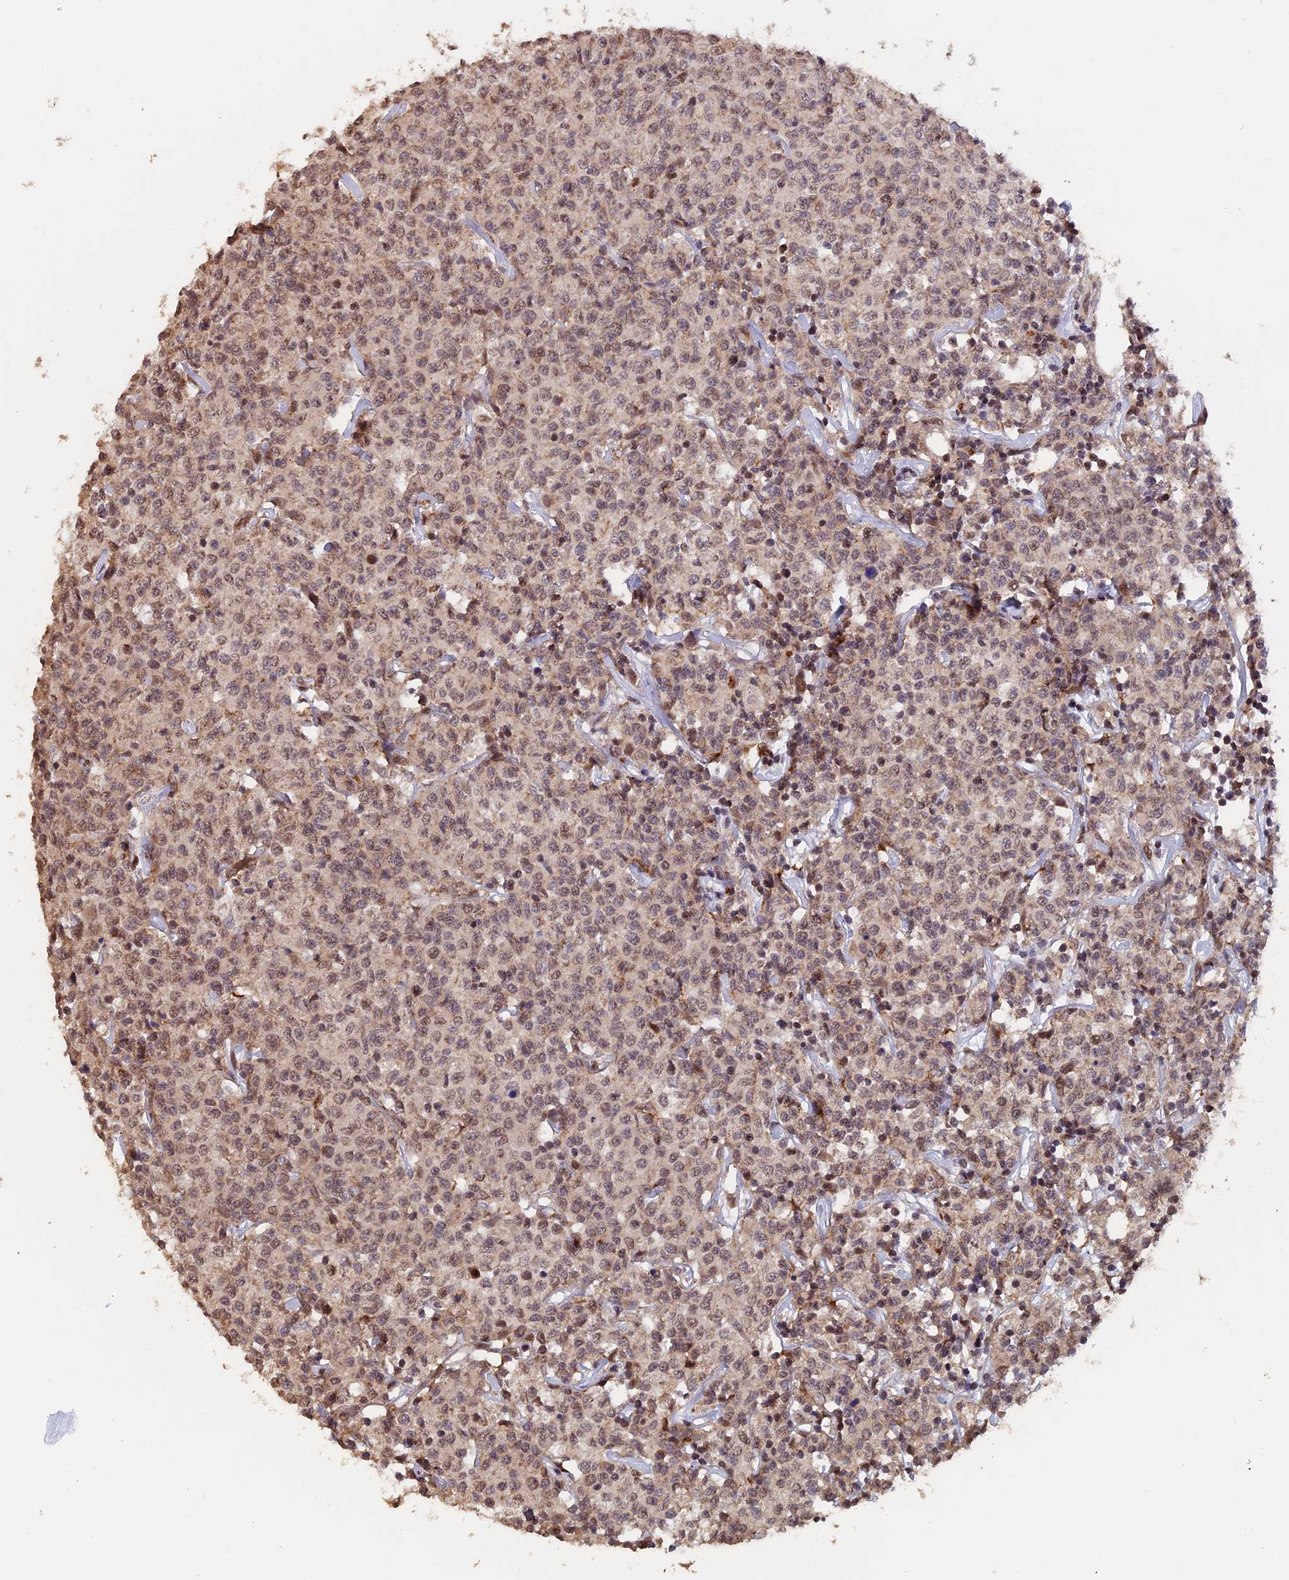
{"staining": {"intensity": "weak", "quantity": ">75%", "location": "nuclear"}, "tissue": "lymphoma", "cell_type": "Tumor cells", "image_type": "cancer", "snomed": [{"axis": "morphology", "description": "Malignant lymphoma, non-Hodgkin's type, Low grade"}, {"axis": "topography", "description": "Small intestine"}], "caption": "Protein analysis of low-grade malignant lymphoma, non-Hodgkin's type tissue demonstrates weak nuclear positivity in about >75% of tumor cells. (DAB (3,3'-diaminobenzidine) IHC, brown staining for protein, blue staining for nuclei).", "gene": "PIGQ", "patient": {"sex": "female", "age": 59}}